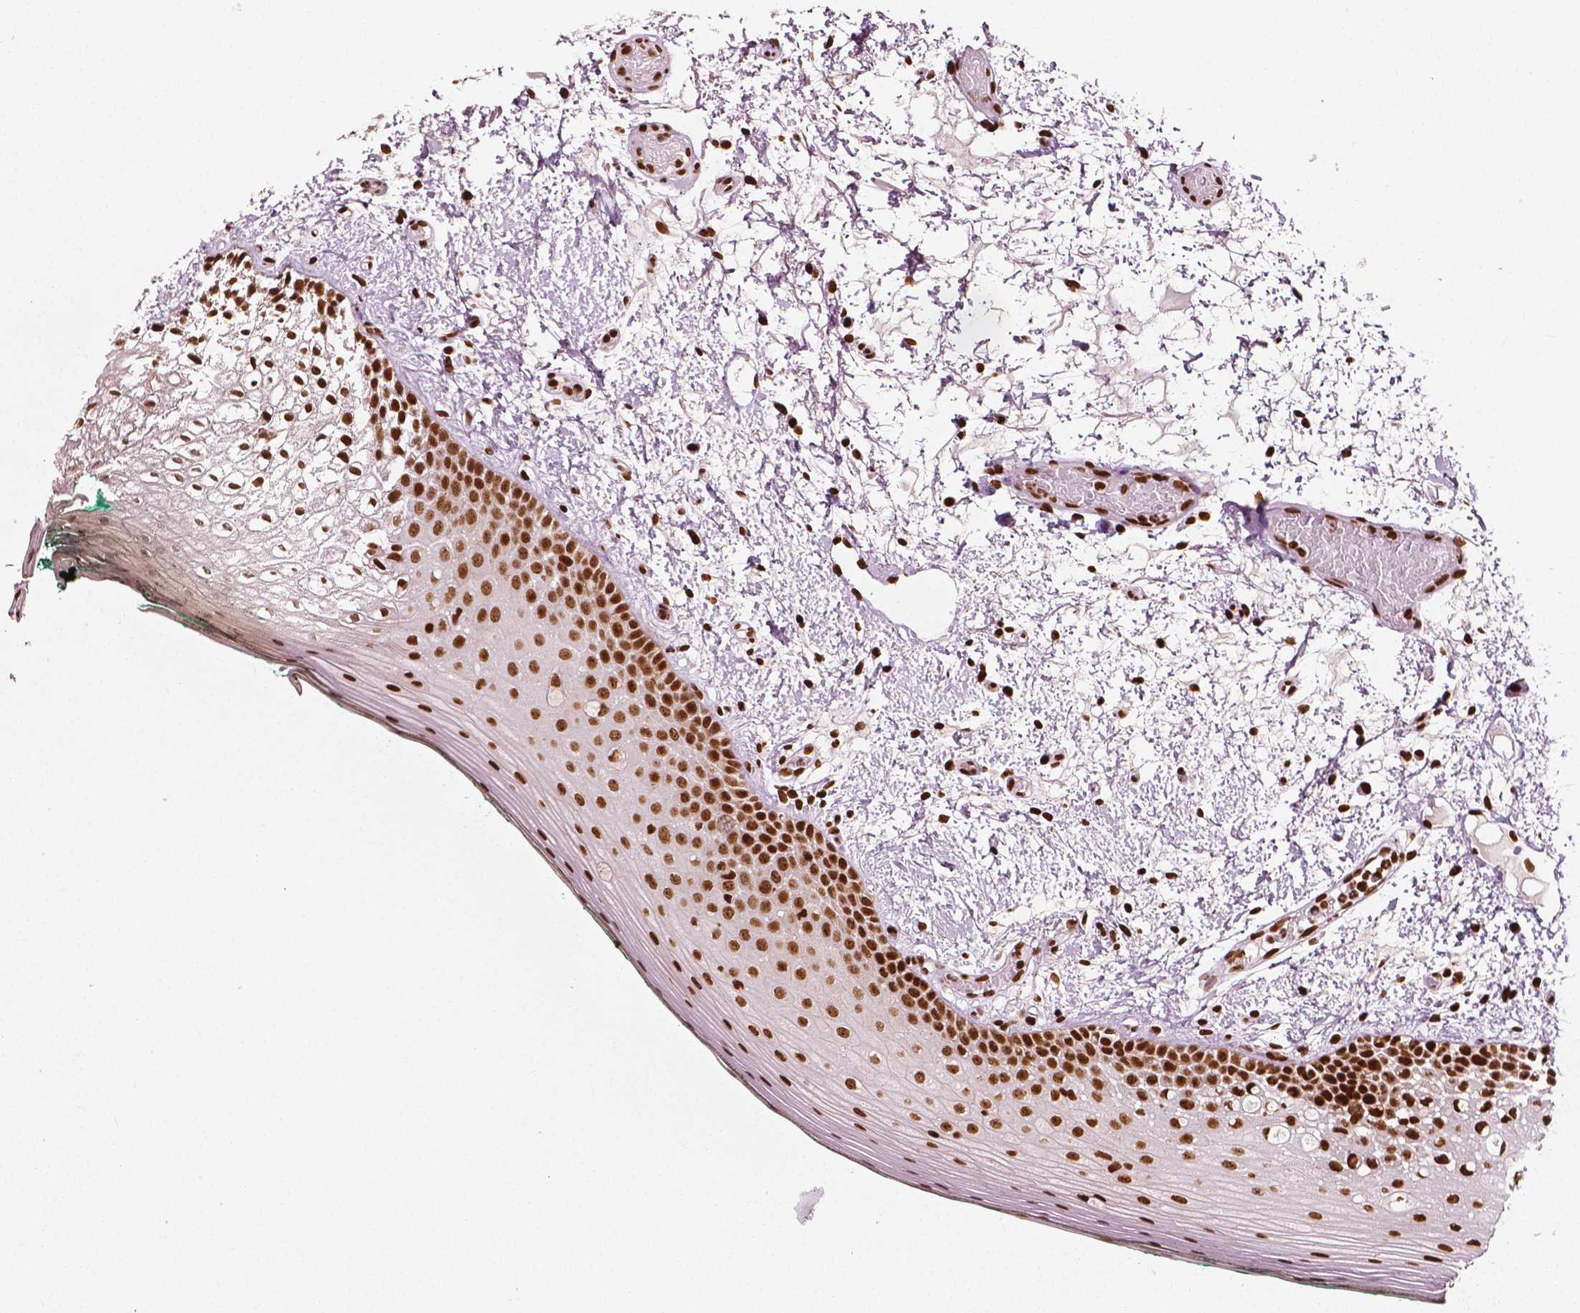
{"staining": {"intensity": "strong", "quantity": ">75%", "location": "nuclear"}, "tissue": "oral mucosa", "cell_type": "Squamous epithelial cells", "image_type": "normal", "snomed": [{"axis": "morphology", "description": "Normal tissue, NOS"}, {"axis": "topography", "description": "Oral tissue"}], "caption": "Squamous epithelial cells display high levels of strong nuclear positivity in about >75% of cells in normal oral mucosa. Immunohistochemistry (ihc) stains the protein of interest in brown and the nuclei are stained blue.", "gene": "CTCF", "patient": {"sex": "female", "age": 83}}